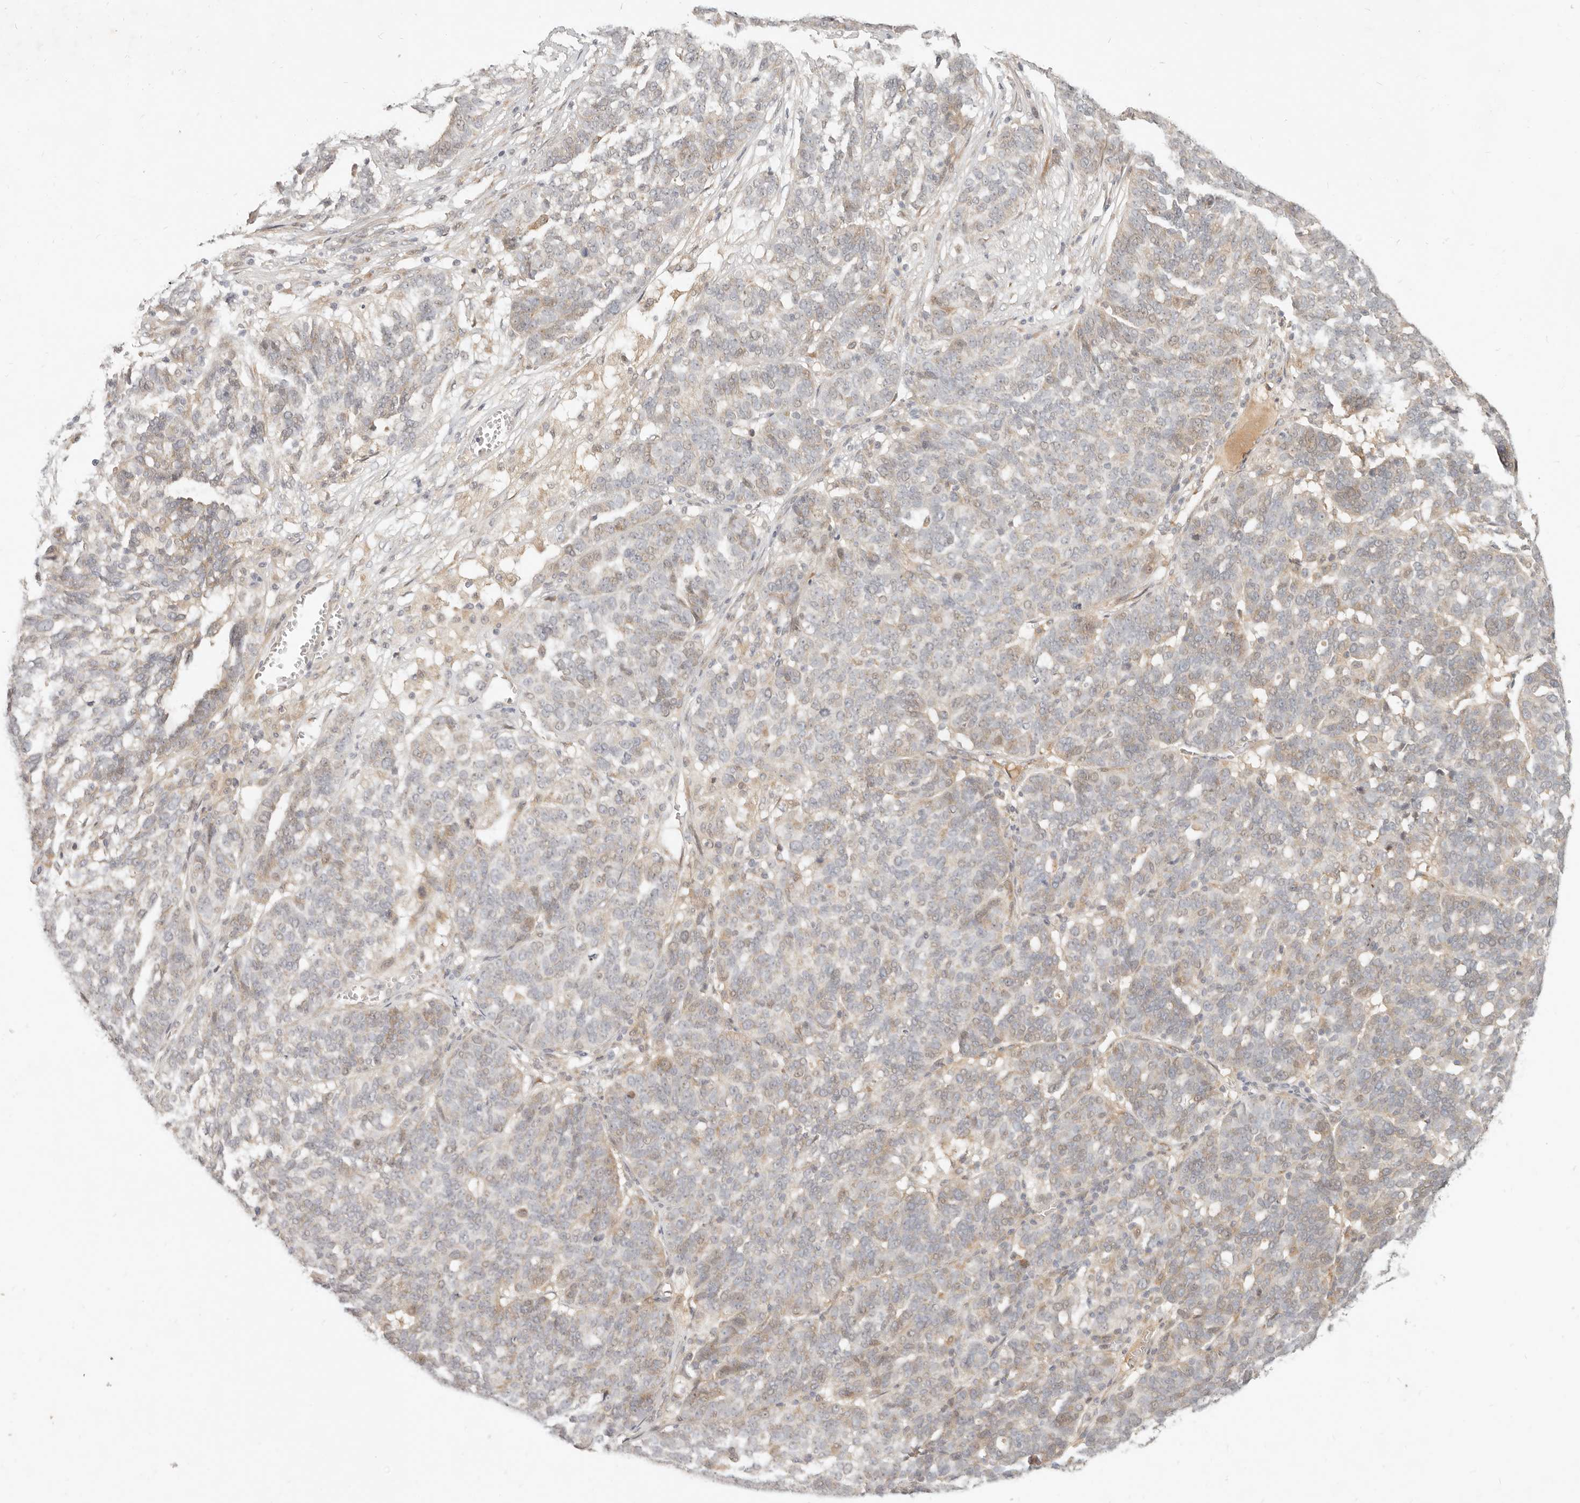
{"staining": {"intensity": "weak", "quantity": "<25%", "location": "cytoplasmic/membranous"}, "tissue": "ovarian cancer", "cell_type": "Tumor cells", "image_type": "cancer", "snomed": [{"axis": "morphology", "description": "Cystadenocarcinoma, serous, NOS"}, {"axis": "topography", "description": "Ovary"}], "caption": "This histopathology image is of ovarian serous cystadenocarcinoma stained with IHC to label a protein in brown with the nuclei are counter-stained blue. There is no expression in tumor cells. The staining is performed using DAB (3,3'-diaminobenzidine) brown chromogen with nuclei counter-stained in using hematoxylin.", "gene": "UBXN11", "patient": {"sex": "female", "age": 59}}